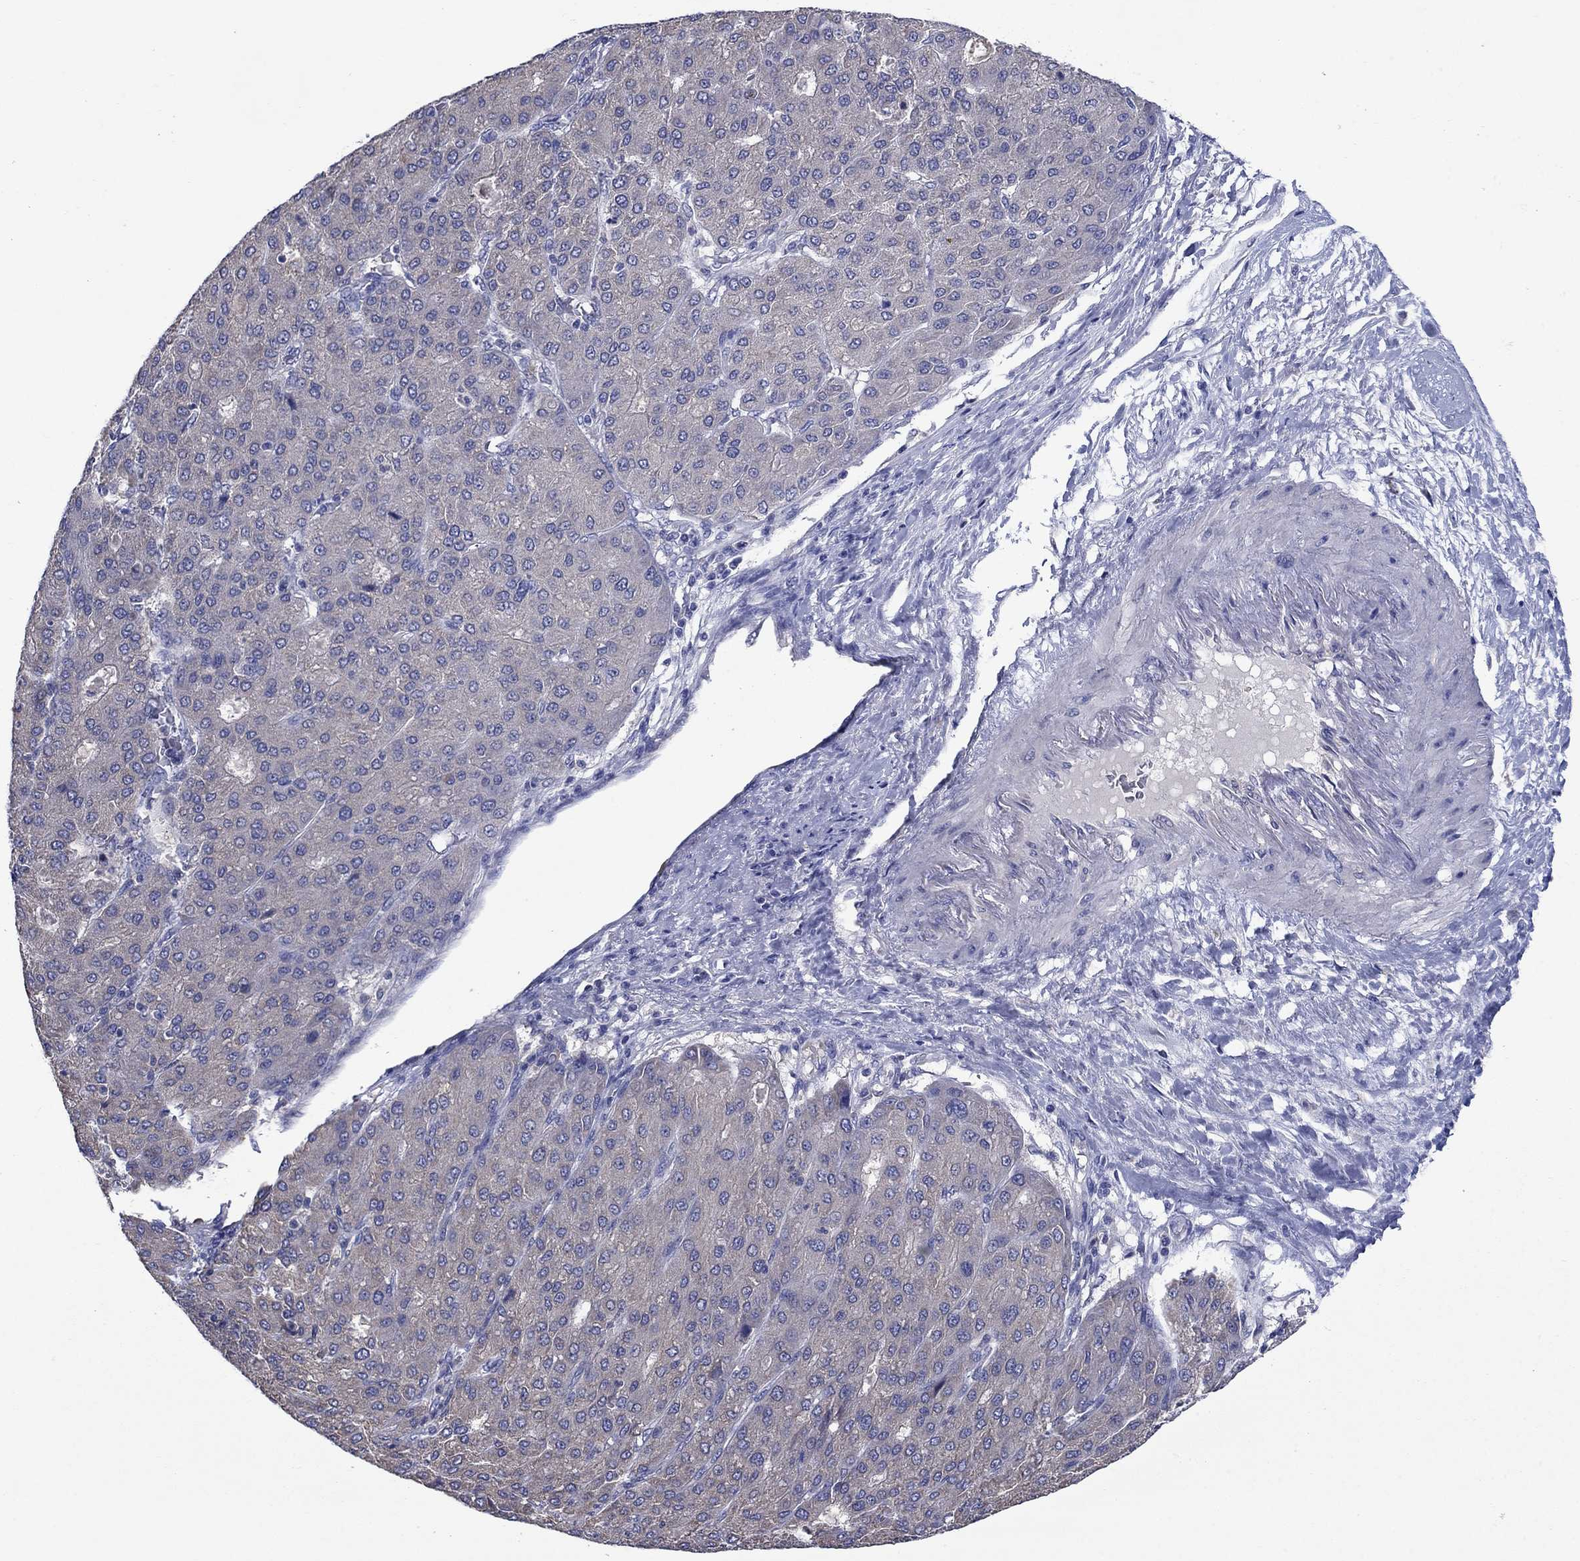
{"staining": {"intensity": "negative", "quantity": "none", "location": "none"}, "tissue": "liver cancer", "cell_type": "Tumor cells", "image_type": "cancer", "snomed": [{"axis": "morphology", "description": "Carcinoma, Hepatocellular, NOS"}, {"axis": "topography", "description": "Liver"}], "caption": "Immunohistochemistry of human liver hepatocellular carcinoma displays no expression in tumor cells. (DAB (3,3'-diaminobenzidine) immunohistochemistry (IHC) with hematoxylin counter stain).", "gene": "SULT2B1", "patient": {"sex": "male", "age": 65}}